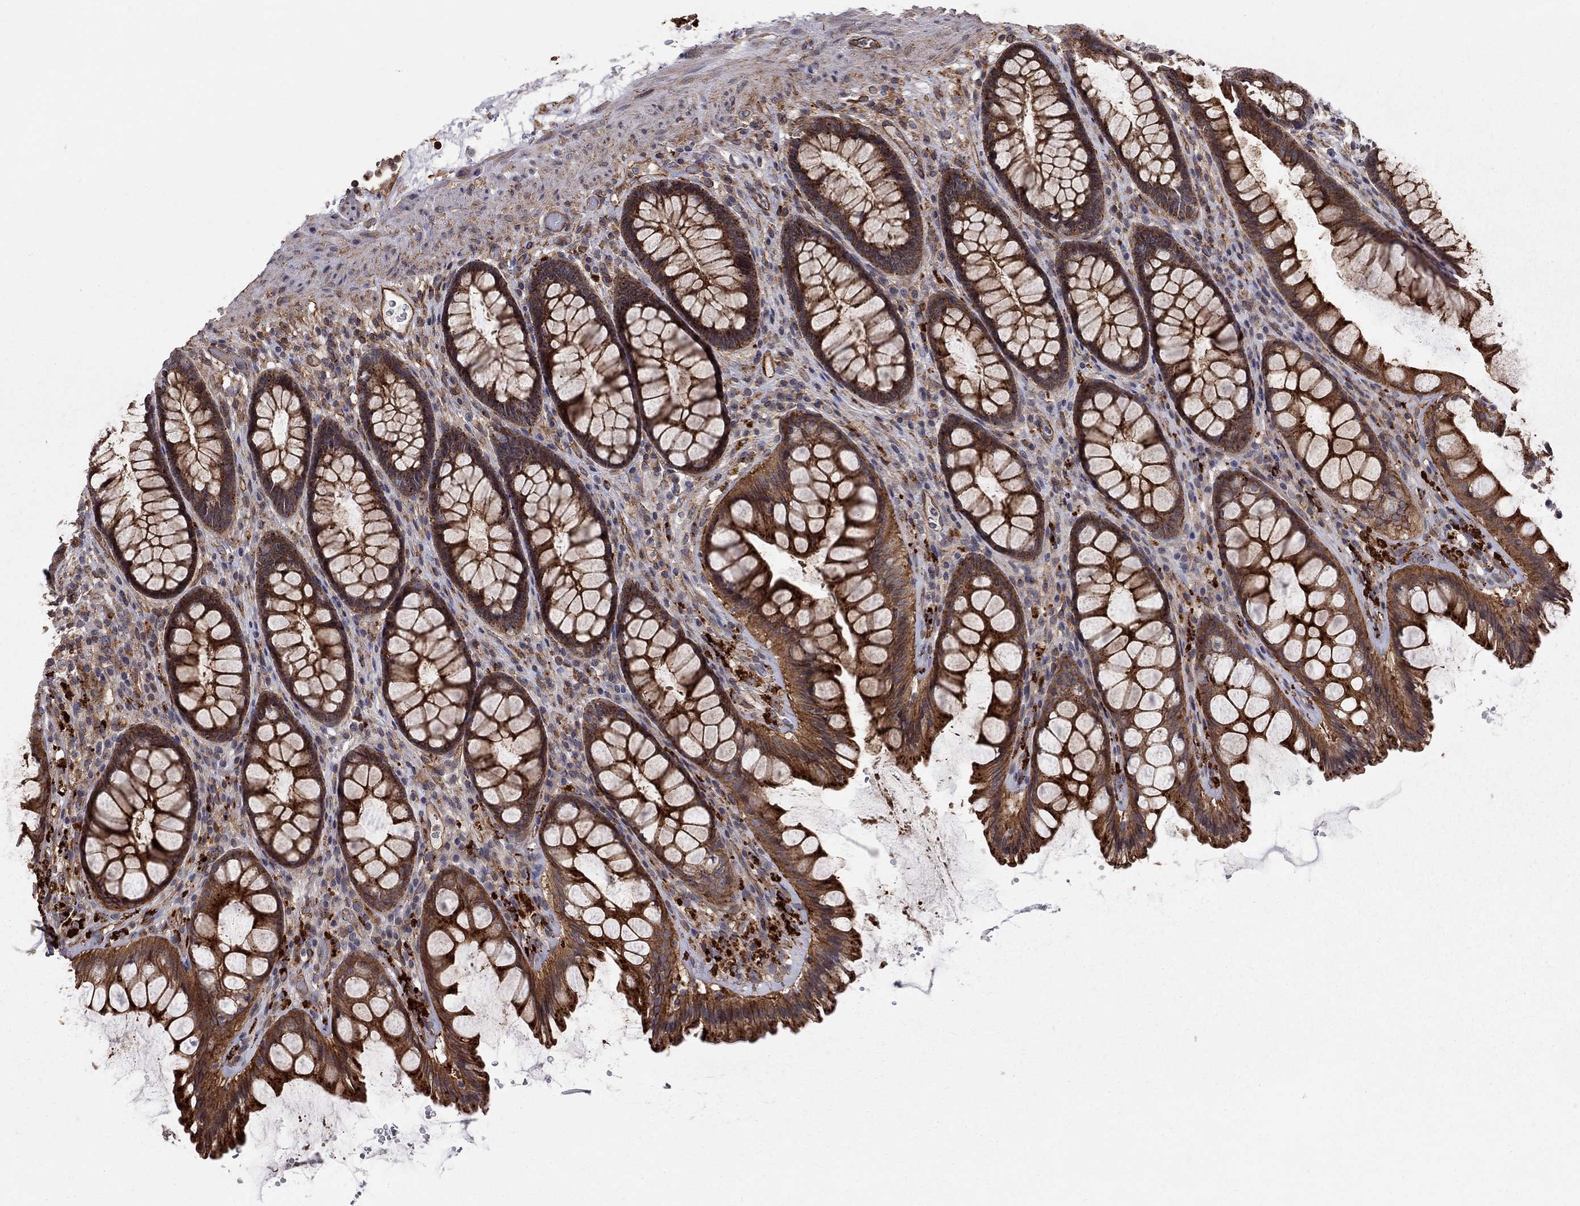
{"staining": {"intensity": "strong", "quantity": ">75%", "location": "cytoplasmic/membranous"}, "tissue": "rectum", "cell_type": "Glandular cells", "image_type": "normal", "snomed": [{"axis": "morphology", "description": "Normal tissue, NOS"}, {"axis": "topography", "description": "Rectum"}], "caption": "Immunohistochemical staining of normal human rectum reveals high levels of strong cytoplasmic/membranous positivity in about >75% of glandular cells.", "gene": "RASEF", "patient": {"sex": "male", "age": 72}}